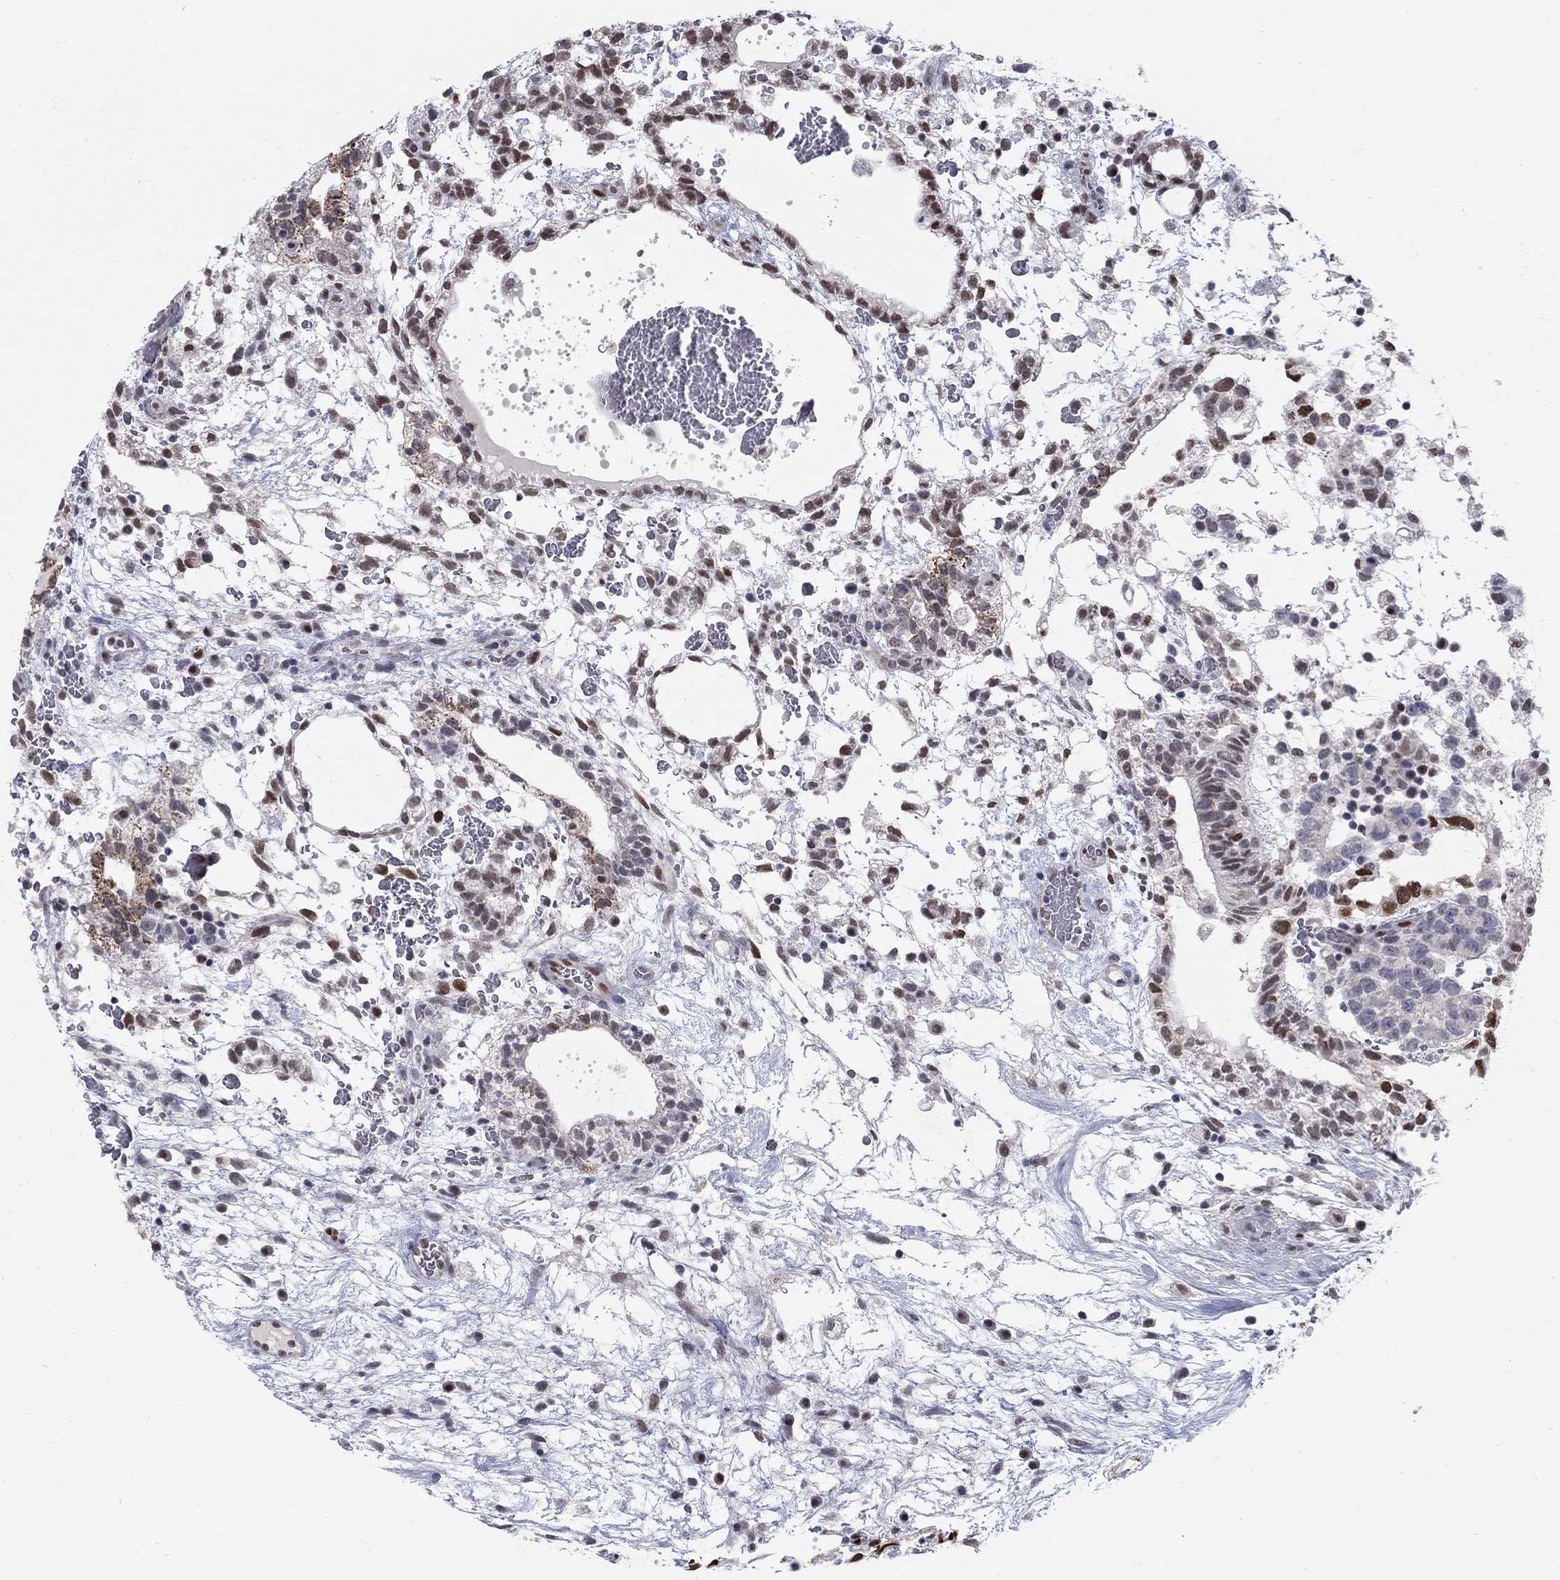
{"staining": {"intensity": "strong", "quantity": "<25%", "location": "nuclear"}, "tissue": "testis cancer", "cell_type": "Tumor cells", "image_type": "cancer", "snomed": [{"axis": "morphology", "description": "Normal tissue, NOS"}, {"axis": "morphology", "description": "Carcinoma, Embryonal, NOS"}, {"axis": "topography", "description": "Testis"}], "caption": "Embryonal carcinoma (testis) was stained to show a protein in brown. There is medium levels of strong nuclear staining in approximately <25% of tumor cells.", "gene": "GCFC2", "patient": {"sex": "male", "age": 32}}